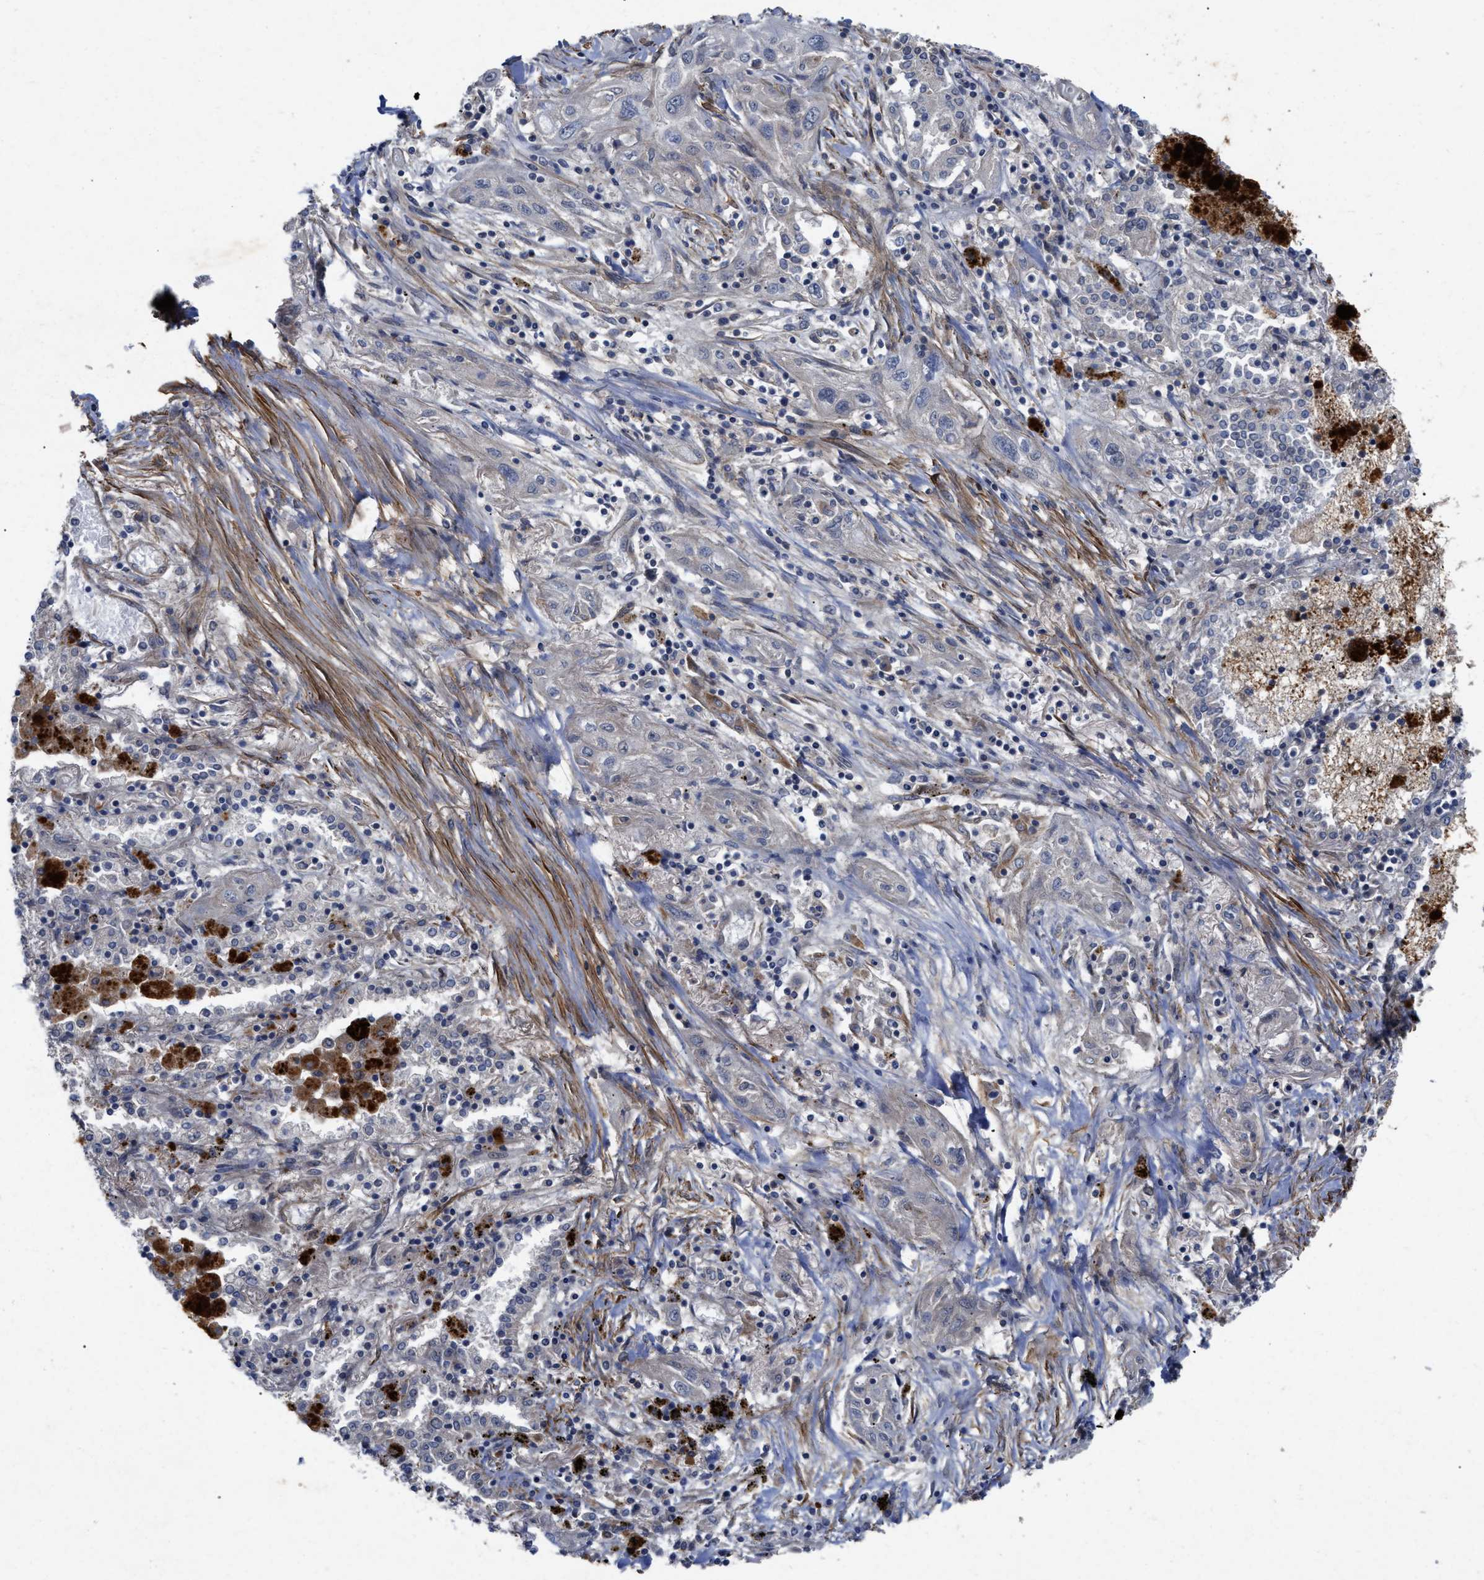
{"staining": {"intensity": "negative", "quantity": "none", "location": "none"}, "tissue": "lung cancer", "cell_type": "Tumor cells", "image_type": "cancer", "snomed": [{"axis": "morphology", "description": "Squamous cell carcinoma, NOS"}, {"axis": "topography", "description": "Lung"}], "caption": "This is a micrograph of immunohistochemistry staining of lung cancer, which shows no staining in tumor cells.", "gene": "ST6GALNAC6", "patient": {"sex": "female", "age": 47}}